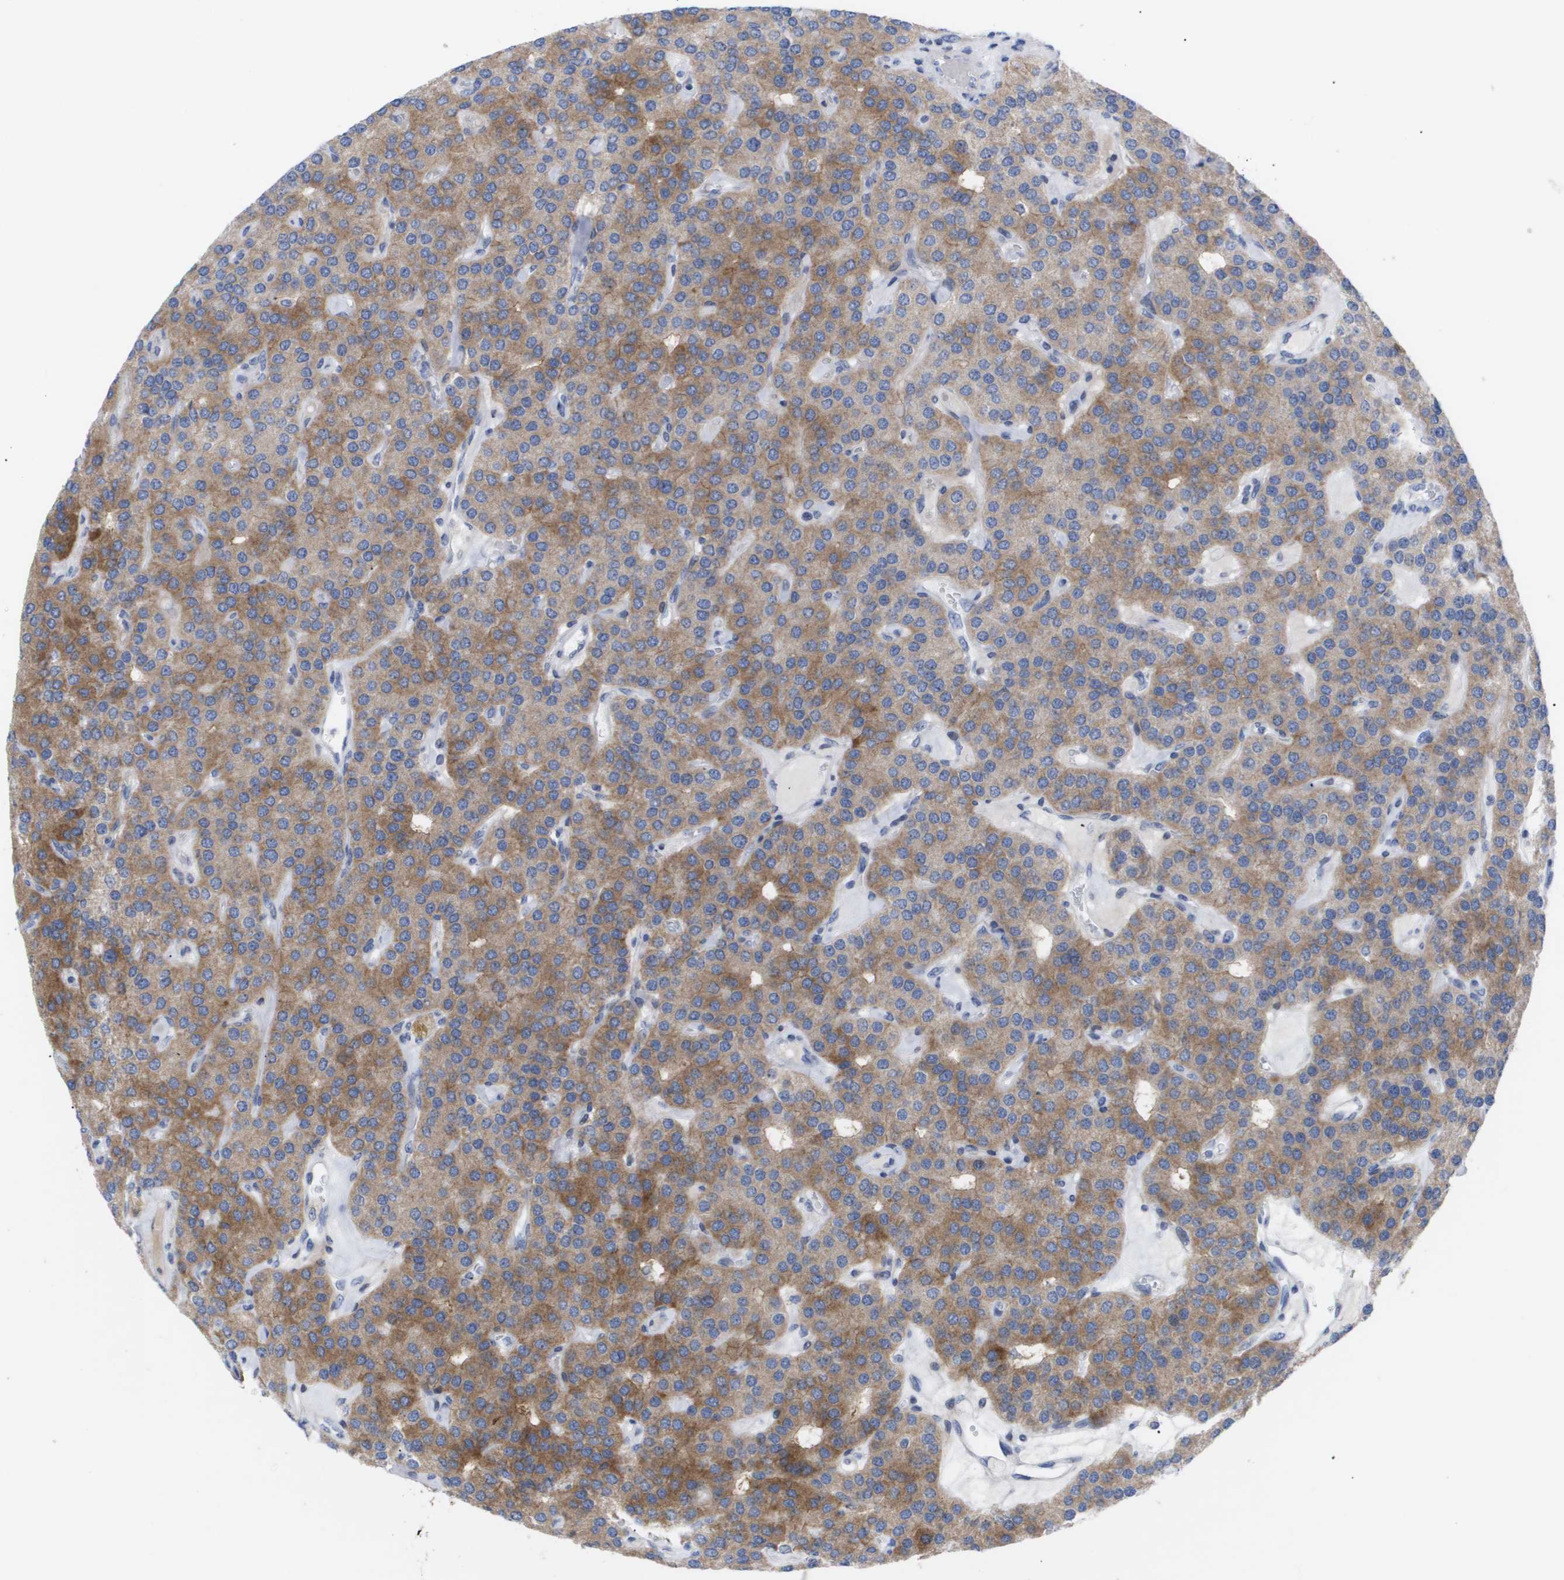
{"staining": {"intensity": "moderate", "quantity": ">75%", "location": "cytoplasmic/membranous"}, "tissue": "parathyroid gland", "cell_type": "Glandular cells", "image_type": "normal", "snomed": [{"axis": "morphology", "description": "Normal tissue, NOS"}, {"axis": "morphology", "description": "Adenoma, NOS"}, {"axis": "topography", "description": "Parathyroid gland"}], "caption": "Protein staining shows moderate cytoplasmic/membranous expression in approximately >75% of glandular cells in unremarkable parathyroid gland.", "gene": "CAV3", "patient": {"sex": "female", "age": 86}}